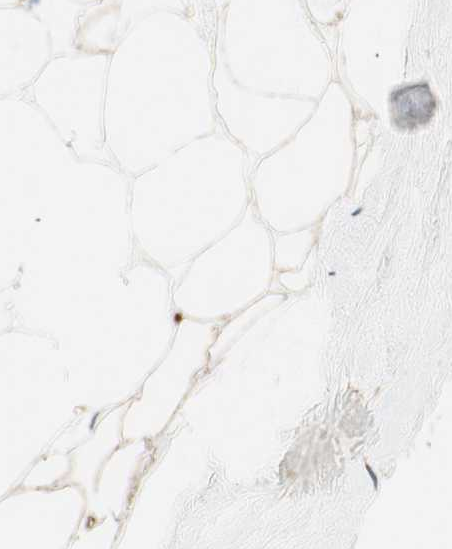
{"staining": {"intensity": "moderate", "quantity": "25%-75%", "location": "cytoplasmic/membranous"}, "tissue": "breast", "cell_type": "Adipocytes", "image_type": "normal", "snomed": [{"axis": "morphology", "description": "Normal tissue, NOS"}, {"axis": "topography", "description": "Breast"}], "caption": "Adipocytes reveal medium levels of moderate cytoplasmic/membranous staining in about 25%-75% of cells in benign breast. Nuclei are stained in blue.", "gene": "RAB5A", "patient": {"sex": "female", "age": 75}}